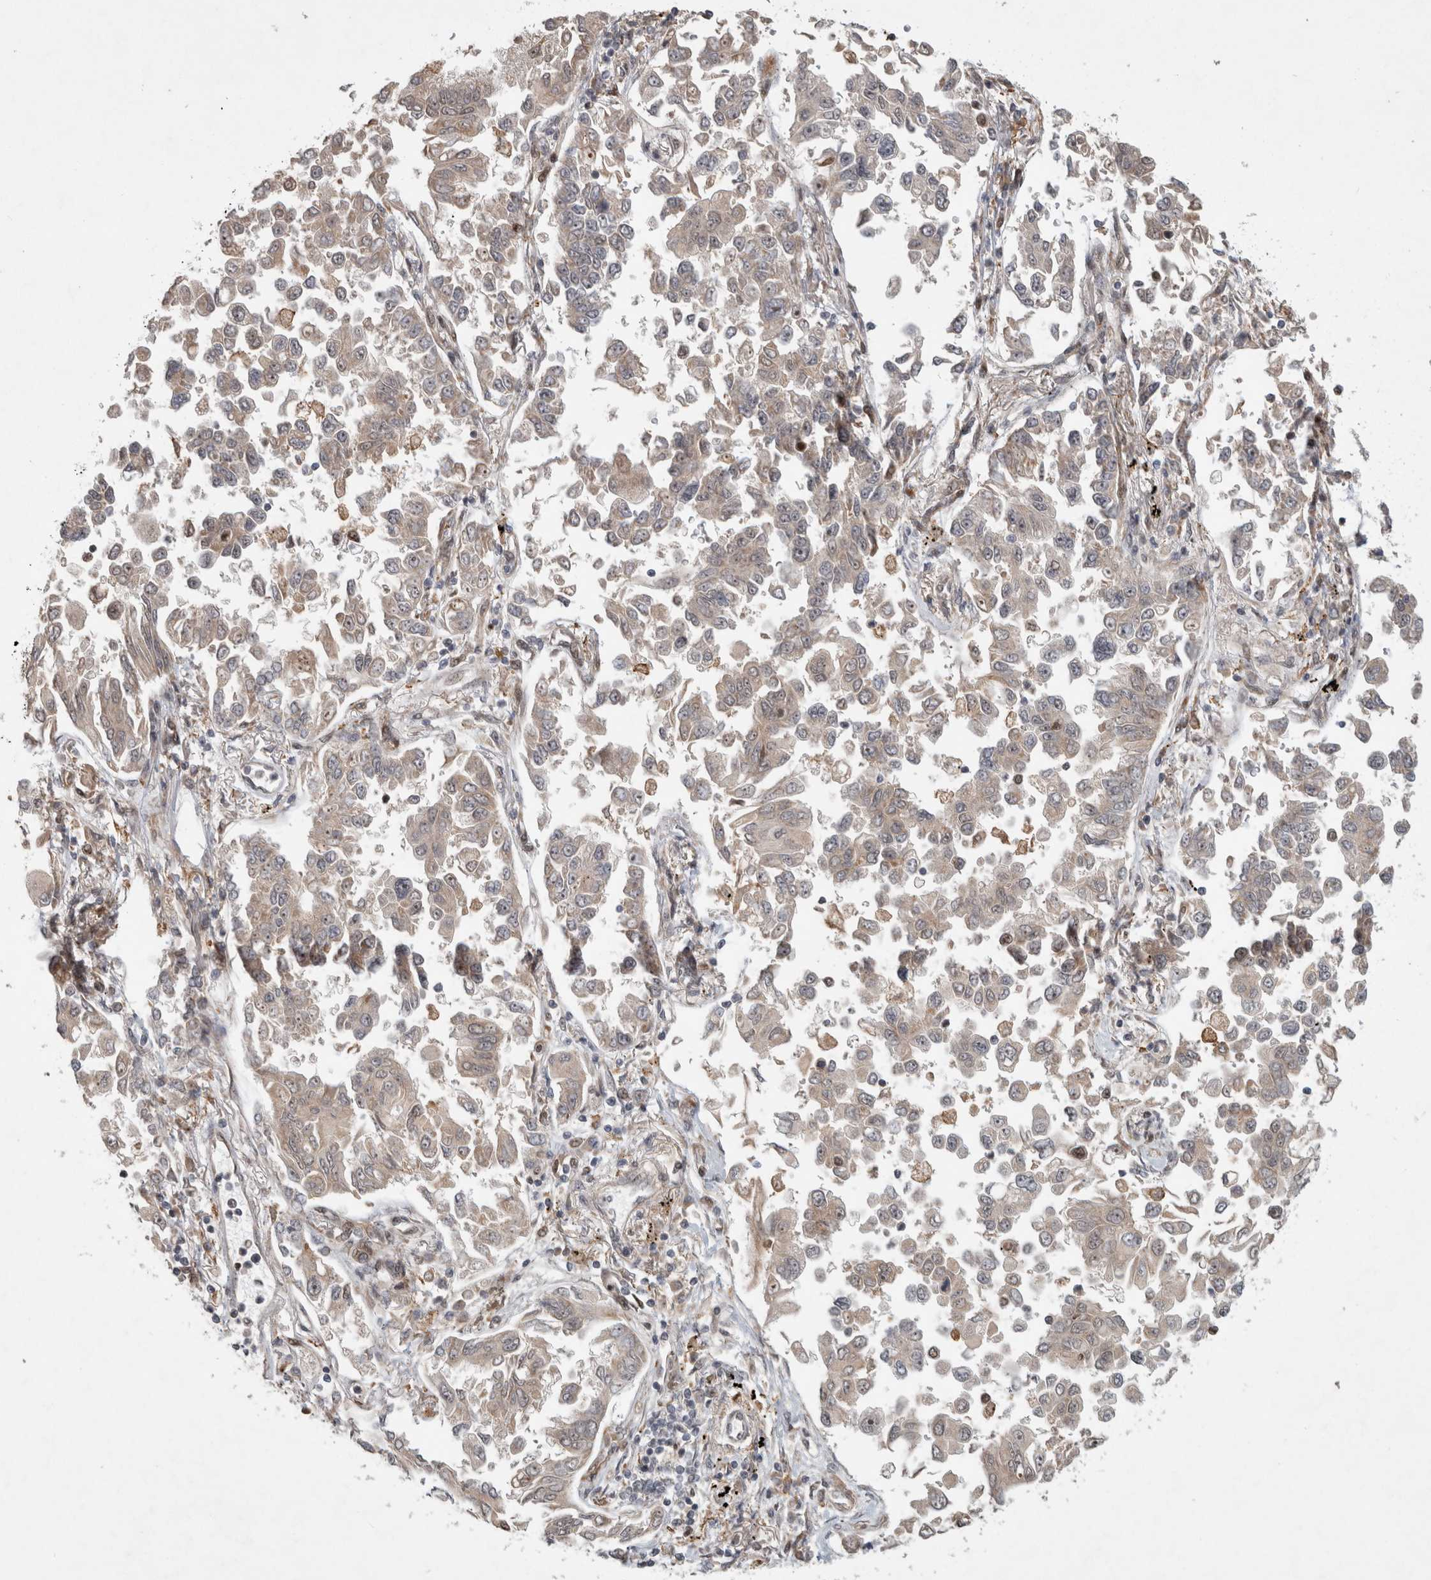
{"staining": {"intensity": "weak", "quantity": ">75%", "location": "cytoplasmic/membranous"}, "tissue": "lung cancer", "cell_type": "Tumor cells", "image_type": "cancer", "snomed": [{"axis": "morphology", "description": "Adenocarcinoma, NOS"}, {"axis": "topography", "description": "Lung"}], "caption": "The immunohistochemical stain labels weak cytoplasmic/membranous staining in tumor cells of lung cancer (adenocarcinoma) tissue. Using DAB (3,3'-diaminobenzidine) (brown) and hematoxylin (blue) stains, captured at high magnification using brightfield microscopy.", "gene": "INSRR", "patient": {"sex": "female", "age": 67}}